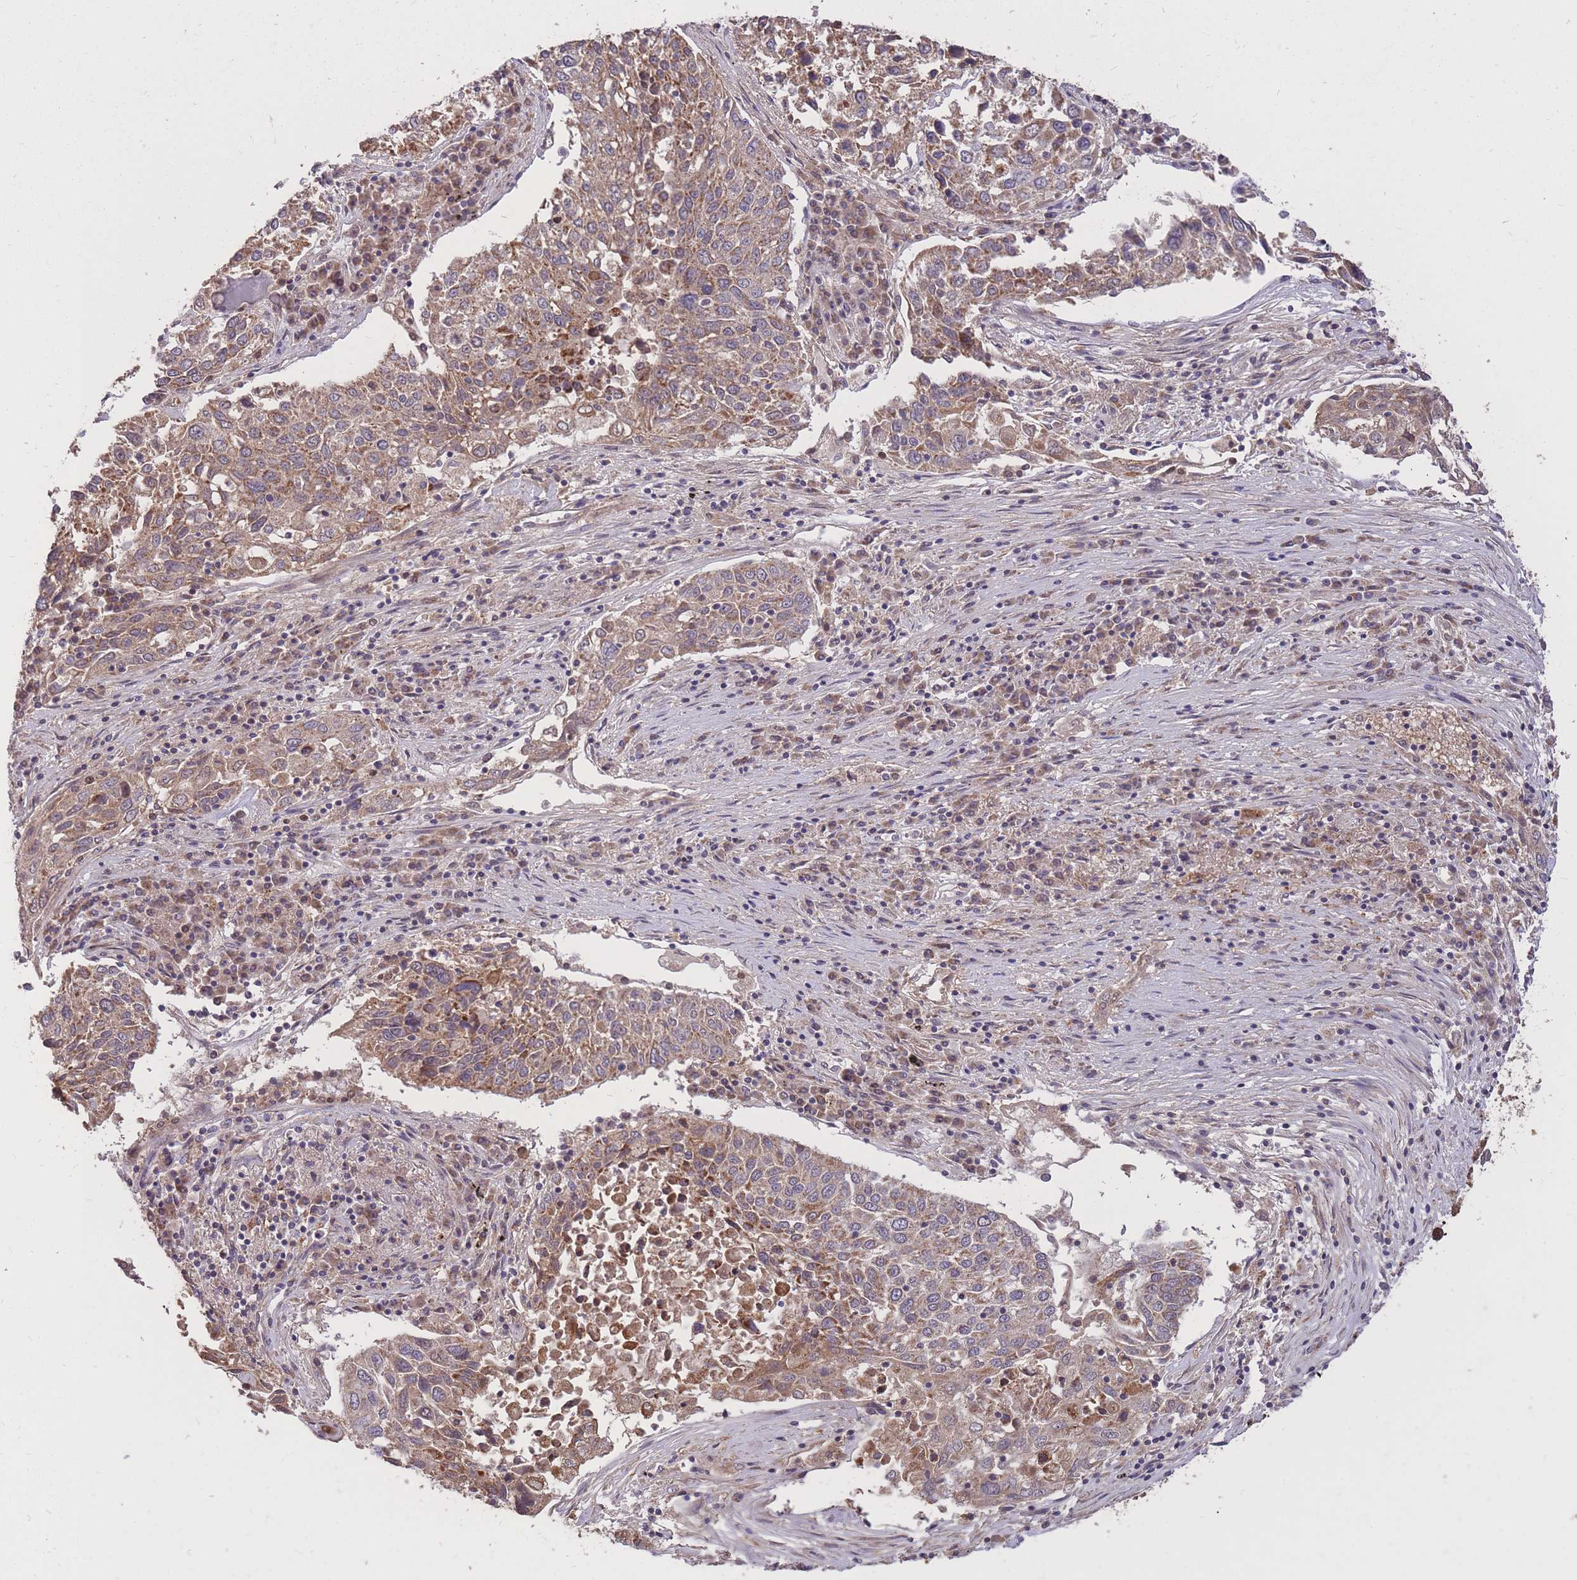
{"staining": {"intensity": "moderate", "quantity": ">75%", "location": "cytoplasmic/membranous"}, "tissue": "lung cancer", "cell_type": "Tumor cells", "image_type": "cancer", "snomed": [{"axis": "morphology", "description": "Squamous cell carcinoma, NOS"}, {"axis": "topography", "description": "Lung"}], "caption": "Protein staining of squamous cell carcinoma (lung) tissue exhibits moderate cytoplasmic/membranous staining in approximately >75% of tumor cells.", "gene": "IGF2BP2", "patient": {"sex": "male", "age": 65}}